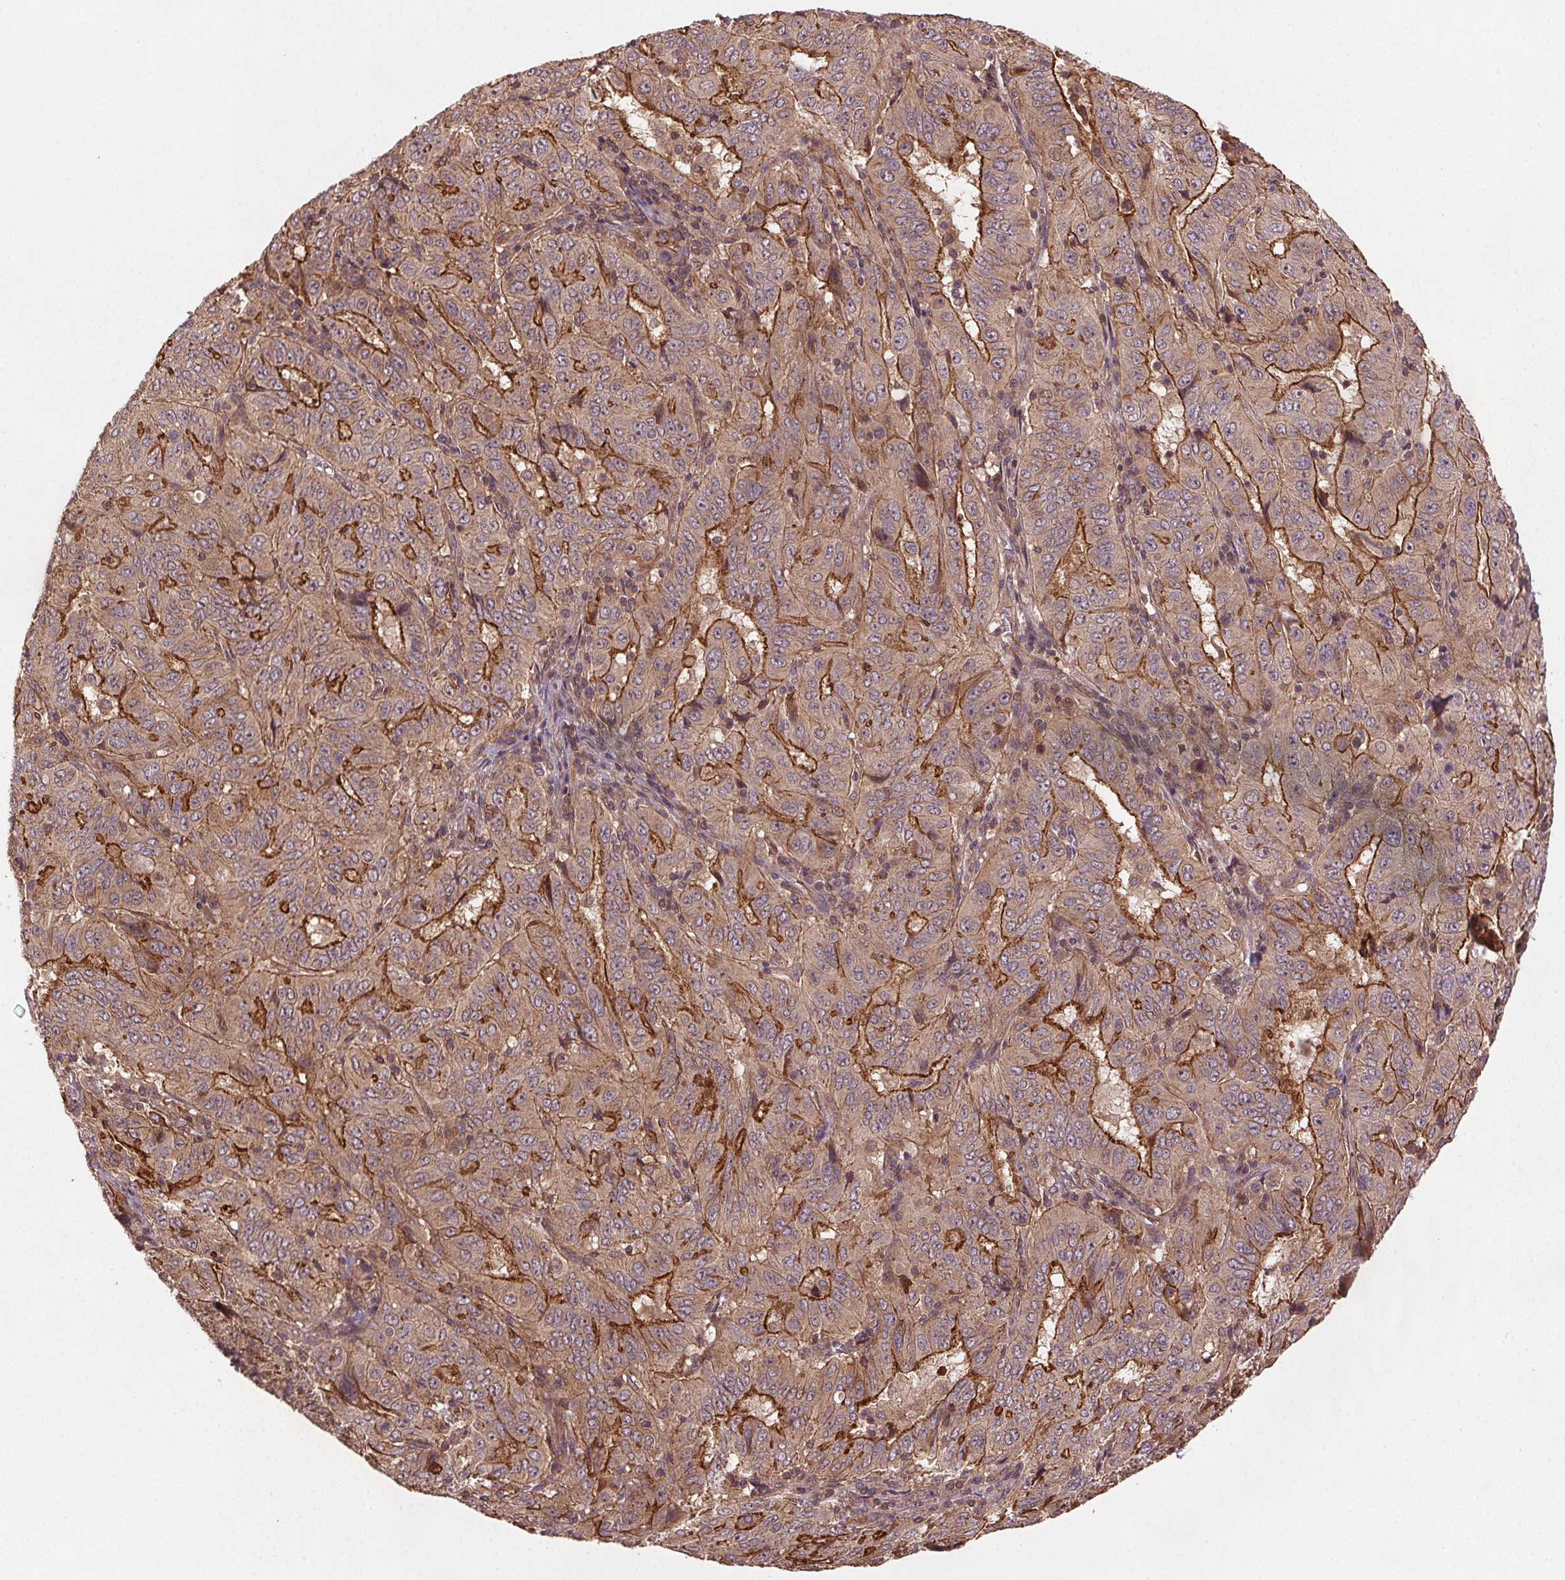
{"staining": {"intensity": "moderate", "quantity": ">75%", "location": "cytoplasmic/membranous"}, "tissue": "pancreatic cancer", "cell_type": "Tumor cells", "image_type": "cancer", "snomed": [{"axis": "morphology", "description": "Adenocarcinoma, NOS"}, {"axis": "topography", "description": "Pancreas"}], "caption": "Immunohistochemical staining of human pancreatic adenocarcinoma displays medium levels of moderate cytoplasmic/membranous protein staining in about >75% of tumor cells.", "gene": "SEC14L2", "patient": {"sex": "male", "age": 63}}